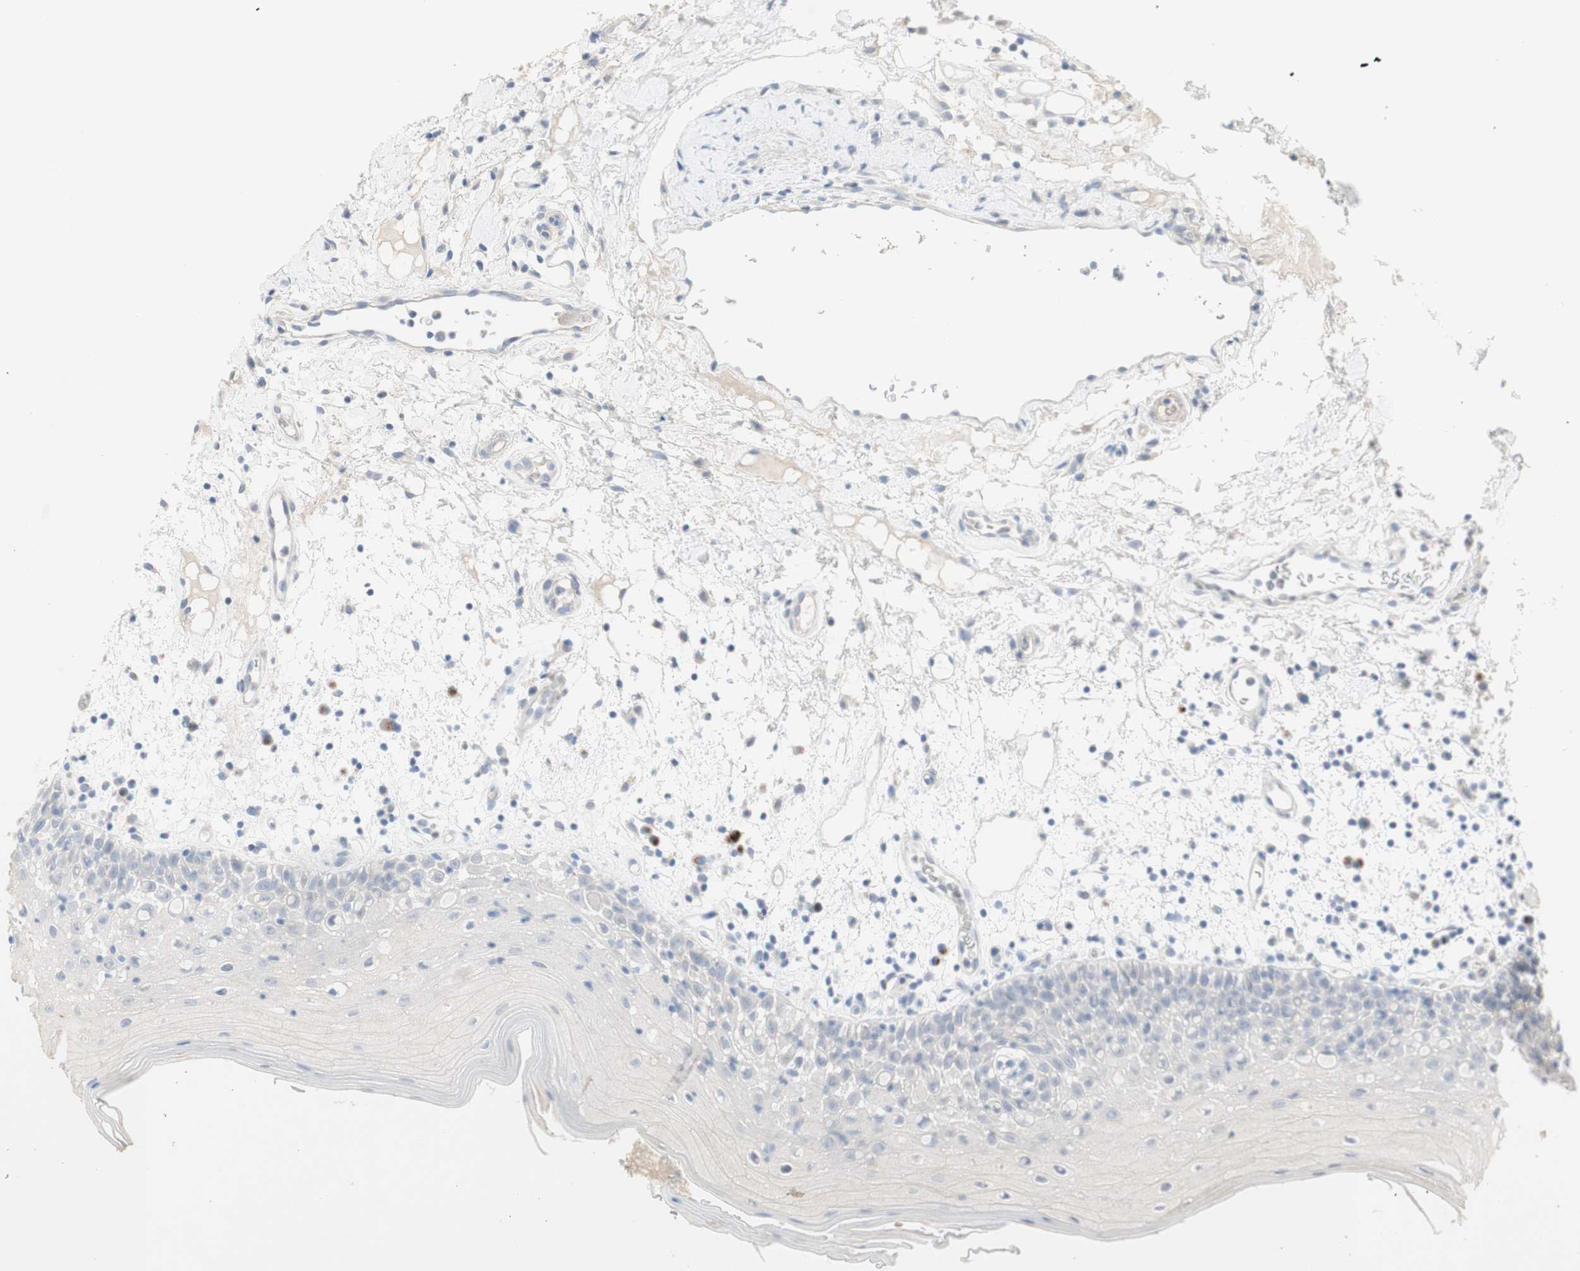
{"staining": {"intensity": "negative", "quantity": "none", "location": "none"}, "tissue": "oral mucosa", "cell_type": "Squamous epithelial cells", "image_type": "normal", "snomed": [{"axis": "morphology", "description": "Normal tissue, NOS"}, {"axis": "morphology", "description": "Squamous cell carcinoma, NOS"}, {"axis": "topography", "description": "Skeletal muscle"}, {"axis": "topography", "description": "Oral tissue"}], "caption": "The immunohistochemistry photomicrograph has no significant expression in squamous epithelial cells of oral mucosa.", "gene": "MANEA", "patient": {"sex": "male", "age": 71}}